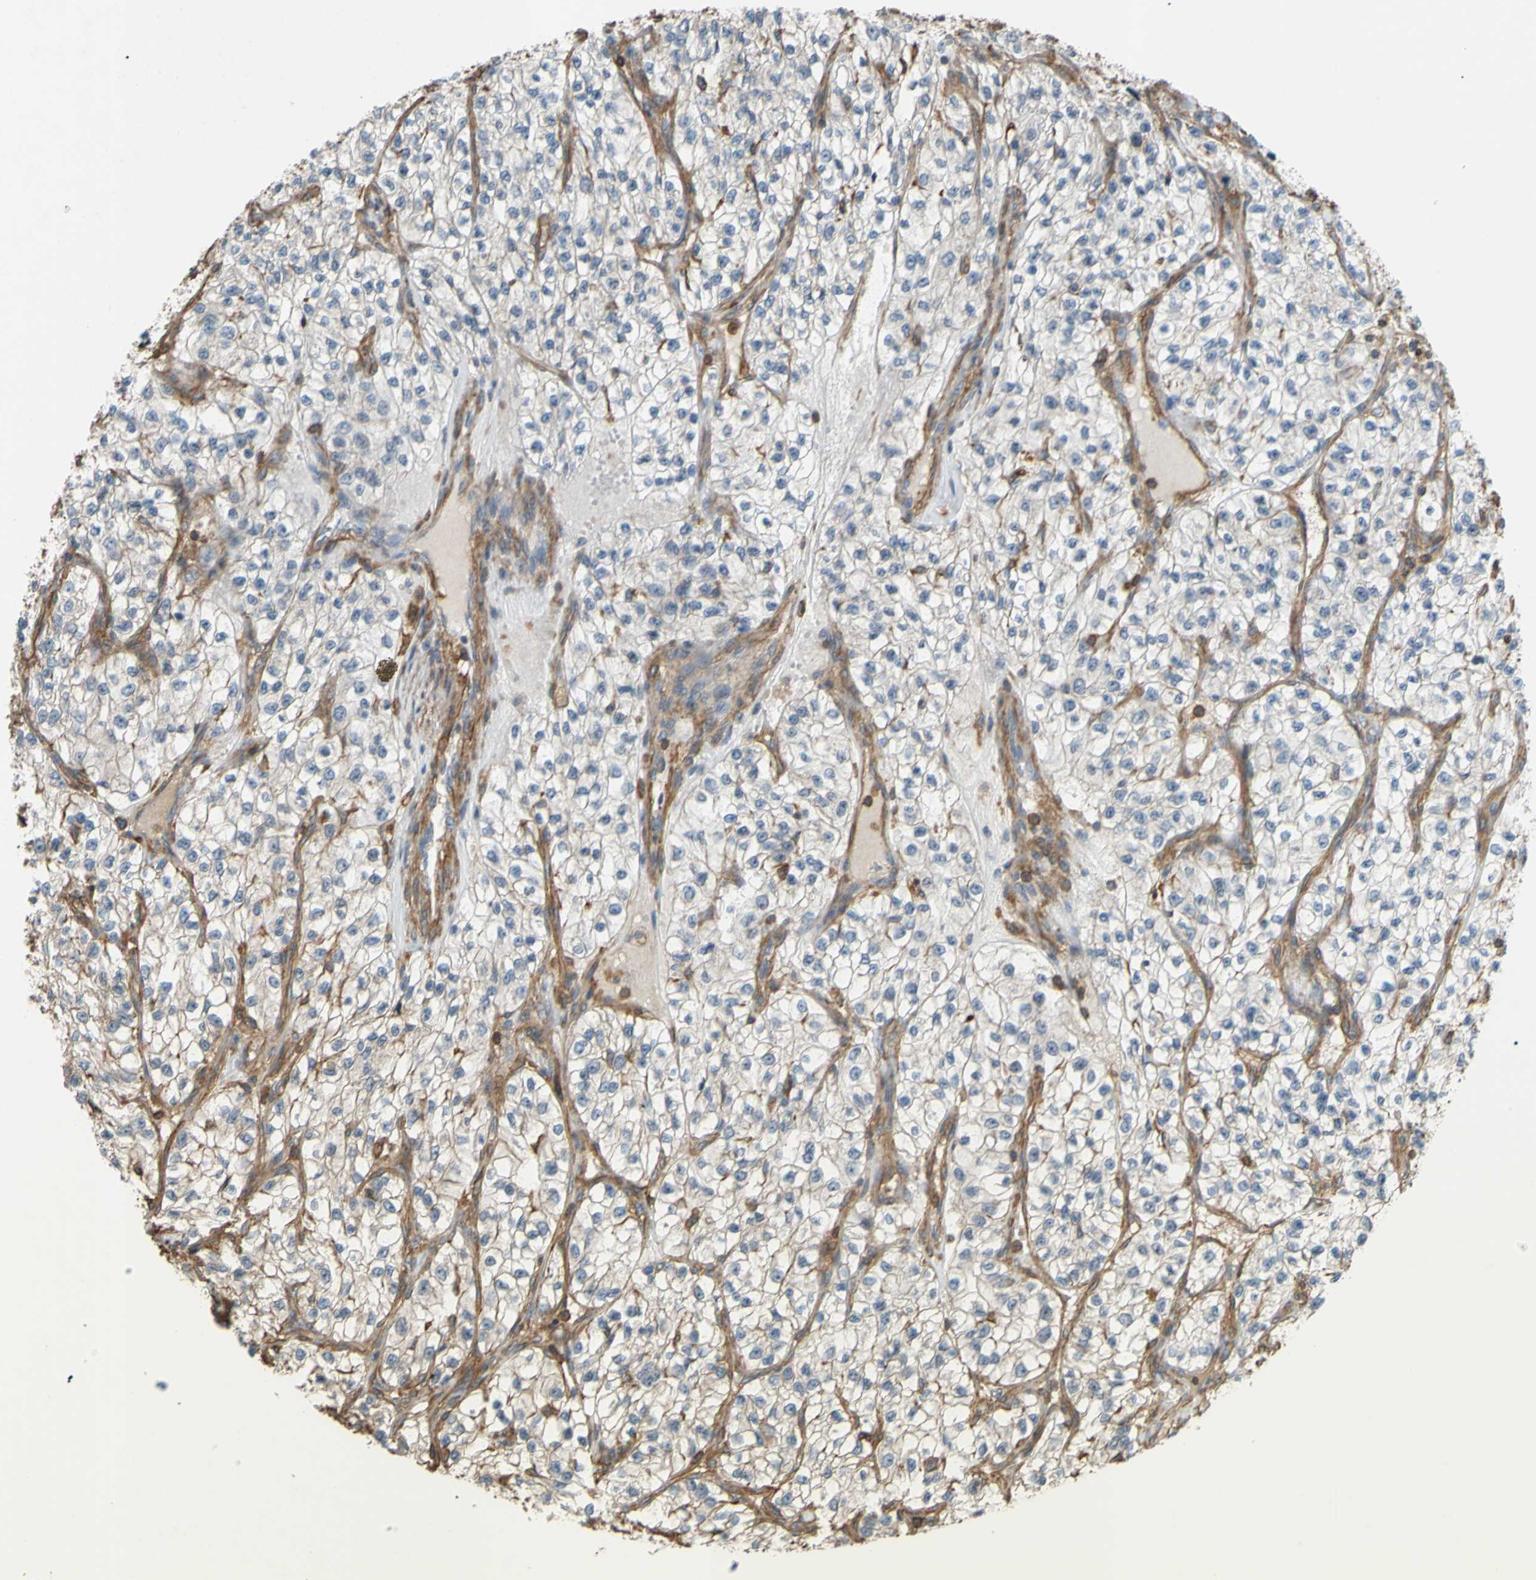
{"staining": {"intensity": "negative", "quantity": "none", "location": "none"}, "tissue": "renal cancer", "cell_type": "Tumor cells", "image_type": "cancer", "snomed": [{"axis": "morphology", "description": "Adenocarcinoma, NOS"}, {"axis": "topography", "description": "Kidney"}], "caption": "Tumor cells show no significant positivity in renal cancer (adenocarcinoma).", "gene": "ADD3", "patient": {"sex": "female", "age": 57}}